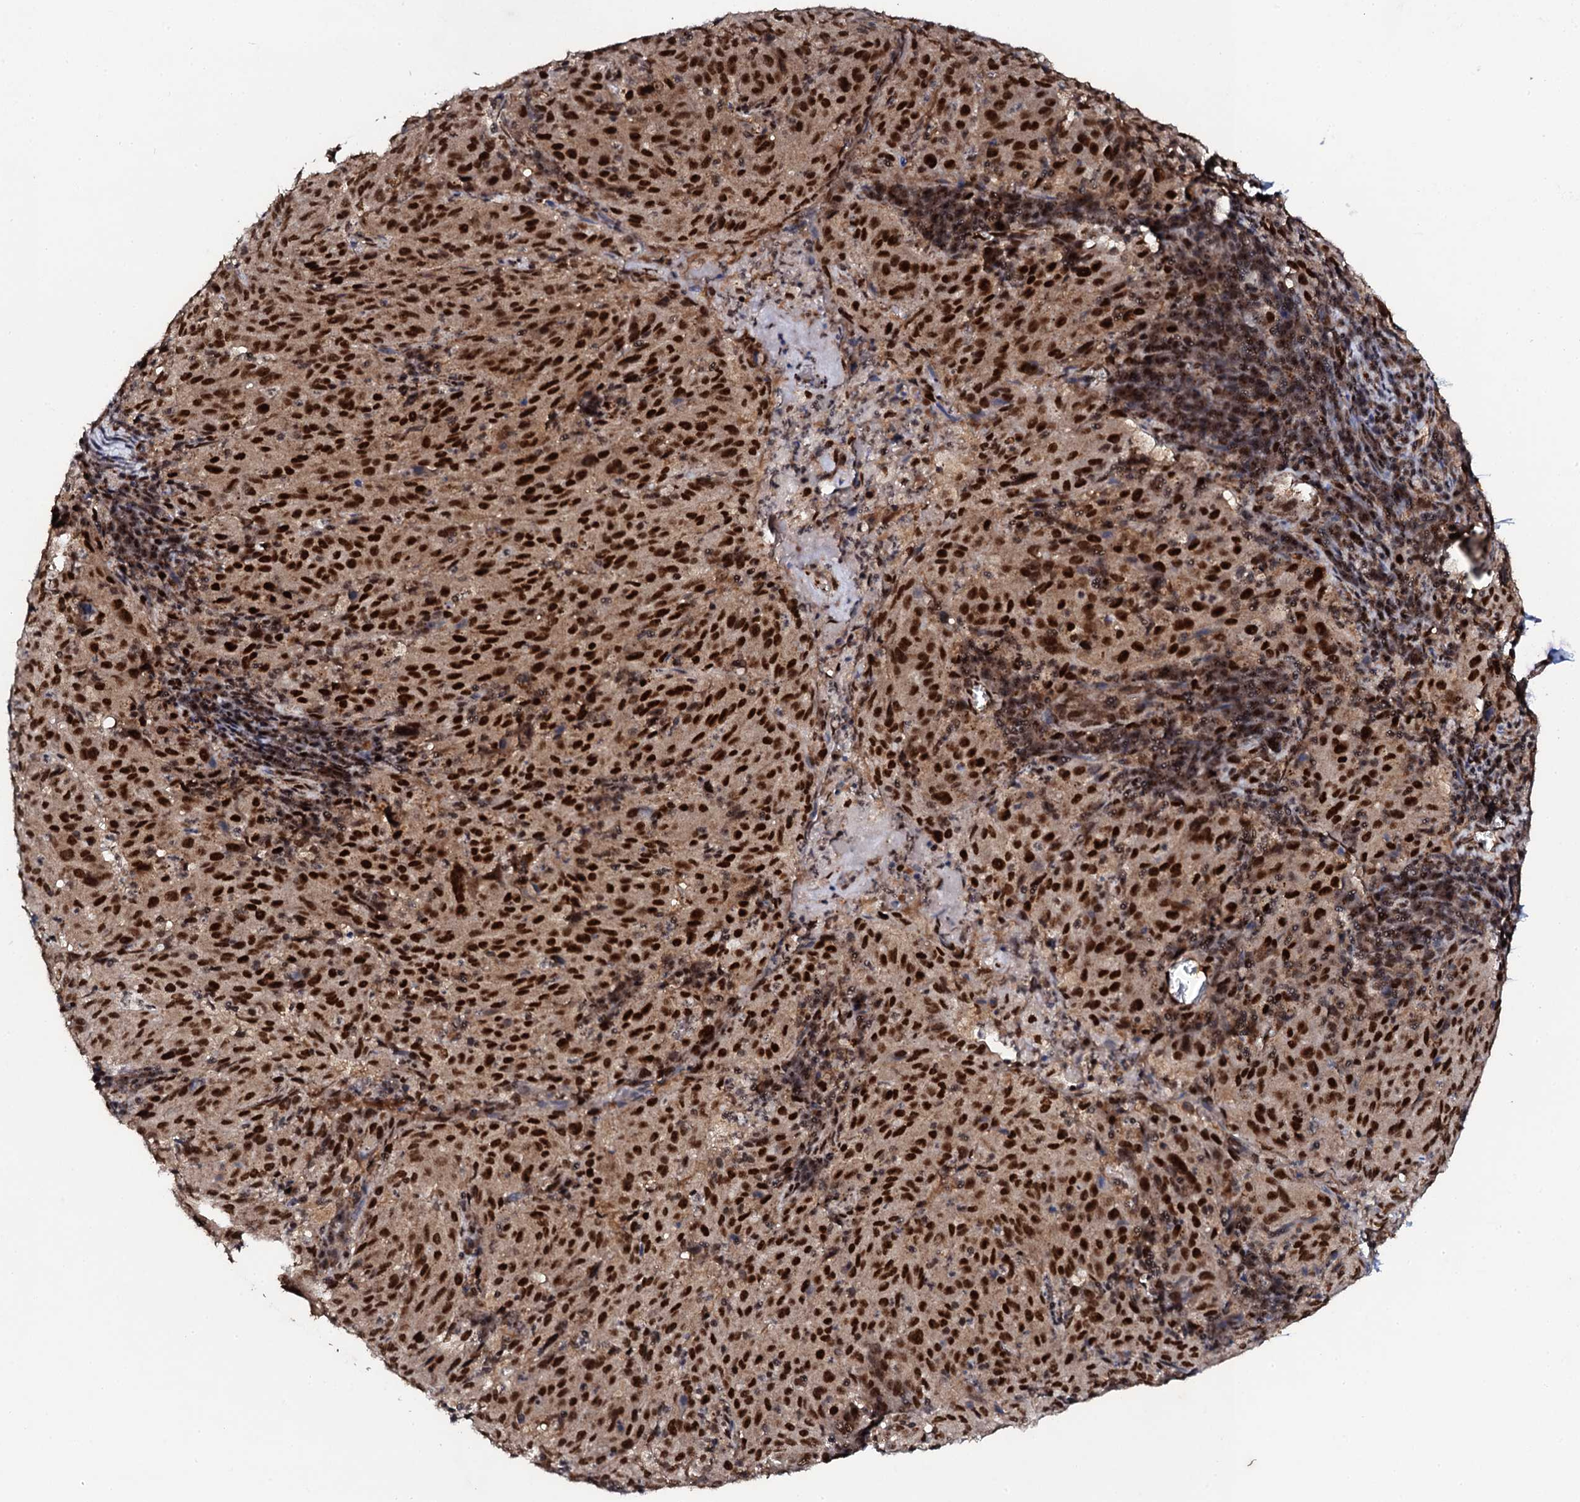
{"staining": {"intensity": "strong", "quantity": ">75%", "location": "nuclear"}, "tissue": "pancreatic cancer", "cell_type": "Tumor cells", "image_type": "cancer", "snomed": [{"axis": "morphology", "description": "Adenocarcinoma, NOS"}, {"axis": "topography", "description": "Pancreas"}], "caption": "The micrograph reveals a brown stain indicating the presence of a protein in the nuclear of tumor cells in pancreatic adenocarcinoma.", "gene": "CSTF3", "patient": {"sex": "male", "age": 63}}